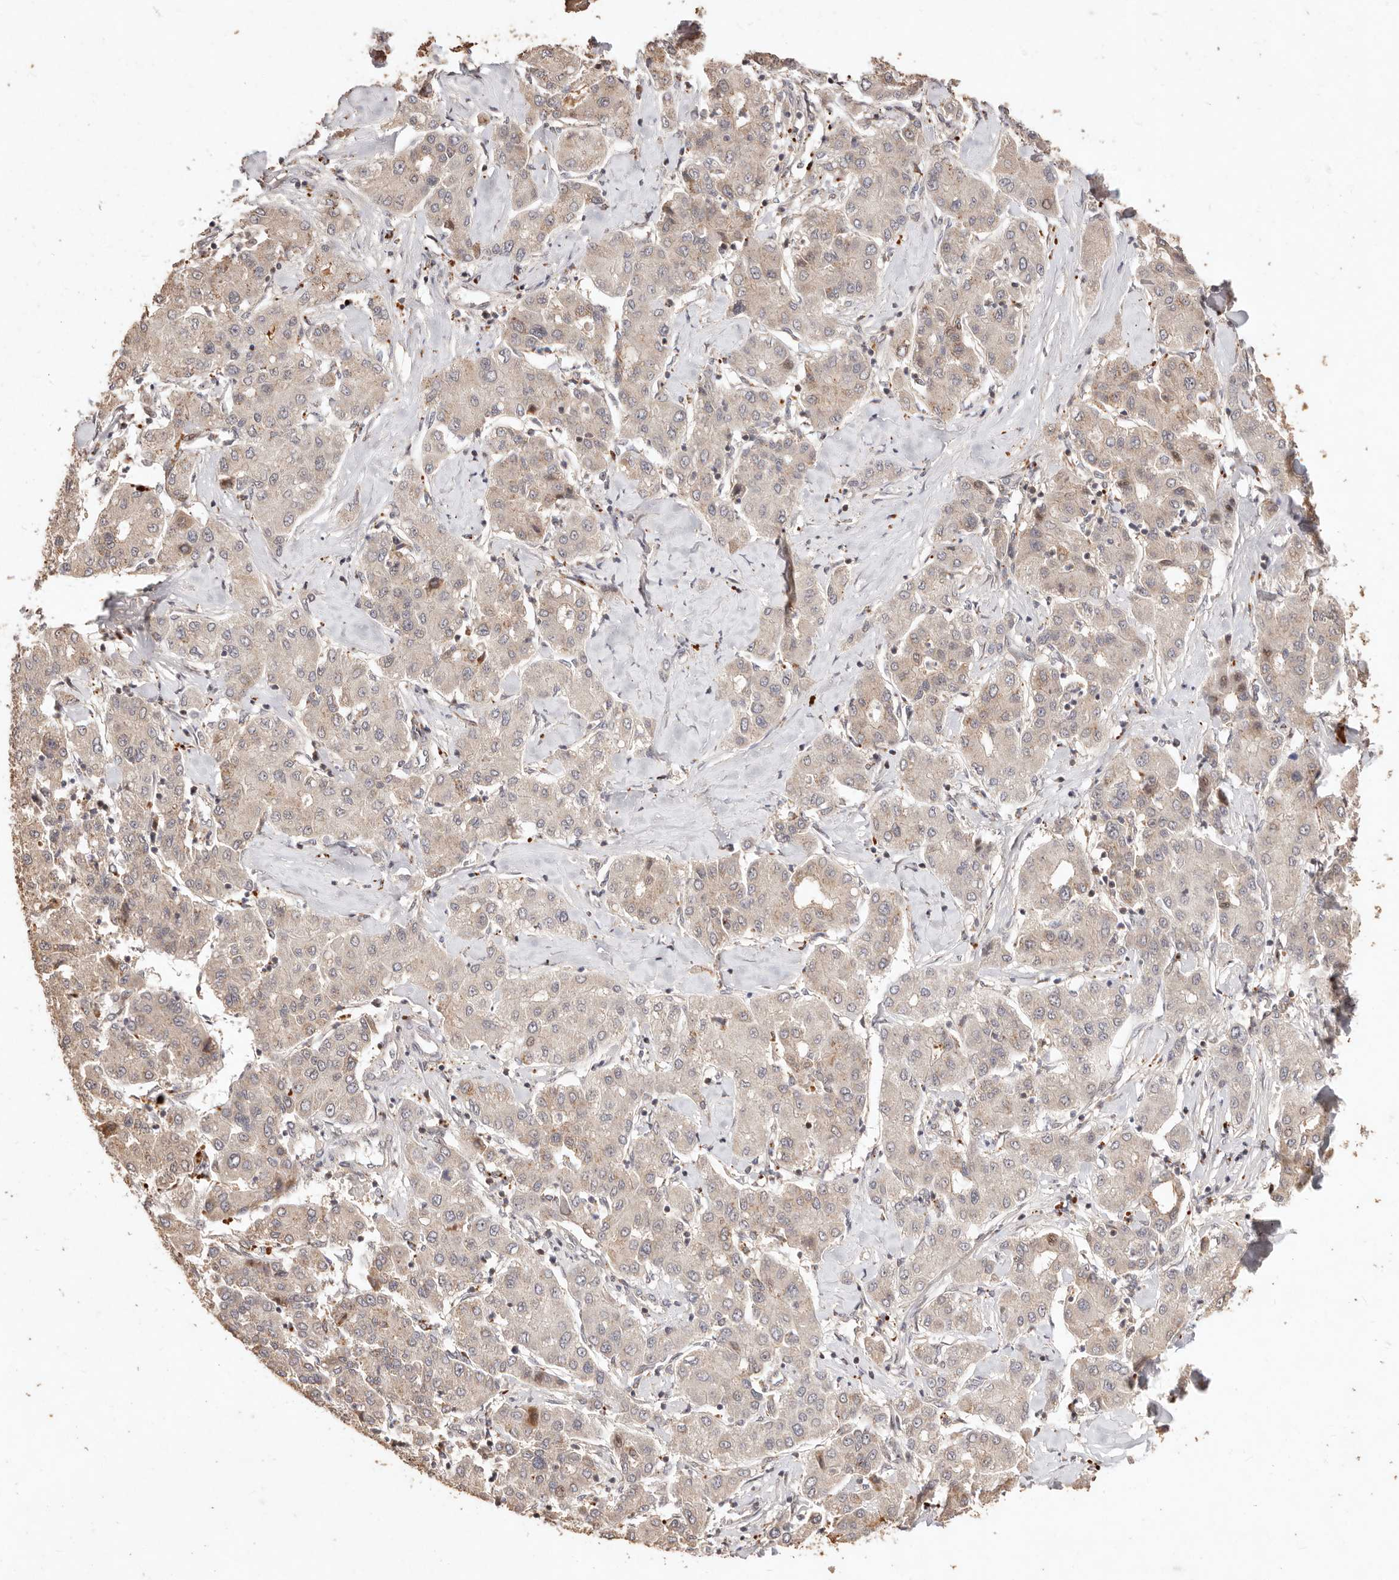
{"staining": {"intensity": "weak", "quantity": "<25%", "location": "cytoplasmic/membranous"}, "tissue": "liver cancer", "cell_type": "Tumor cells", "image_type": "cancer", "snomed": [{"axis": "morphology", "description": "Carcinoma, Hepatocellular, NOS"}, {"axis": "topography", "description": "Liver"}], "caption": "Histopathology image shows no protein expression in tumor cells of liver cancer (hepatocellular carcinoma) tissue.", "gene": "KIF9", "patient": {"sex": "male", "age": 65}}